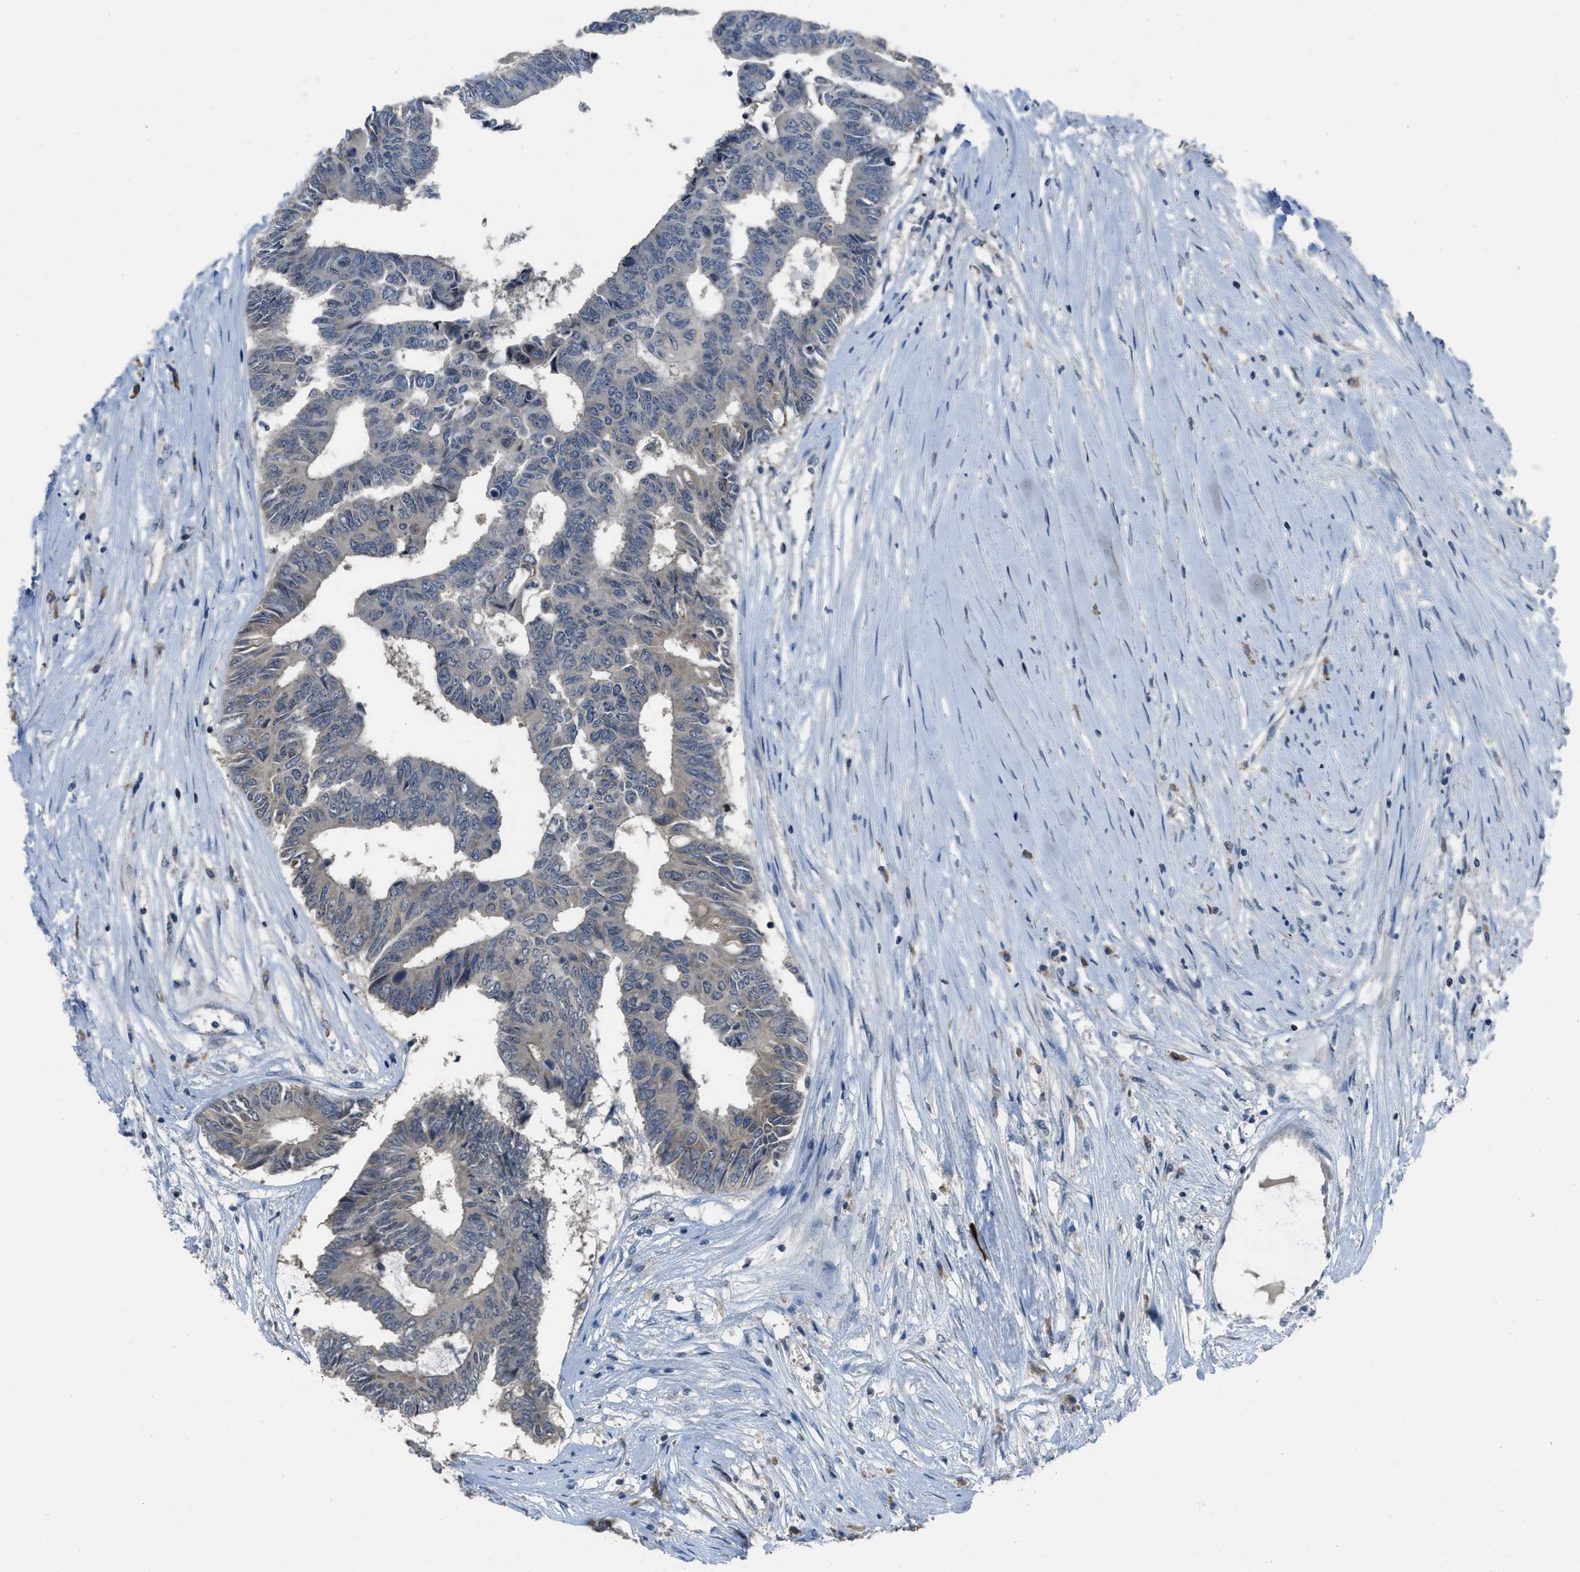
{"staining": {"intensity": "weak", "quantity": "<25%", "location": "cytoplasmic/membranous"}, "tissue": "colorectal cancer", "cell_type": "Tumor cells", "image_type": "cancer", "snomed": [{"axis": "morphology", "description": "Adenocarcinoma, NOS"}, {"axis": "topography", "description": "Rectum"}], "caption": "Immunohistochemistry (IHC) photomicrograph of neoplastic tissue: colorectal adenocarcinoma stained with DAB (3,3'-diaminobenzidine) displays no significant protein staining in tumor cells.", "gene": "MIS18A", "patient": {"sex": "male", "age": 63}}